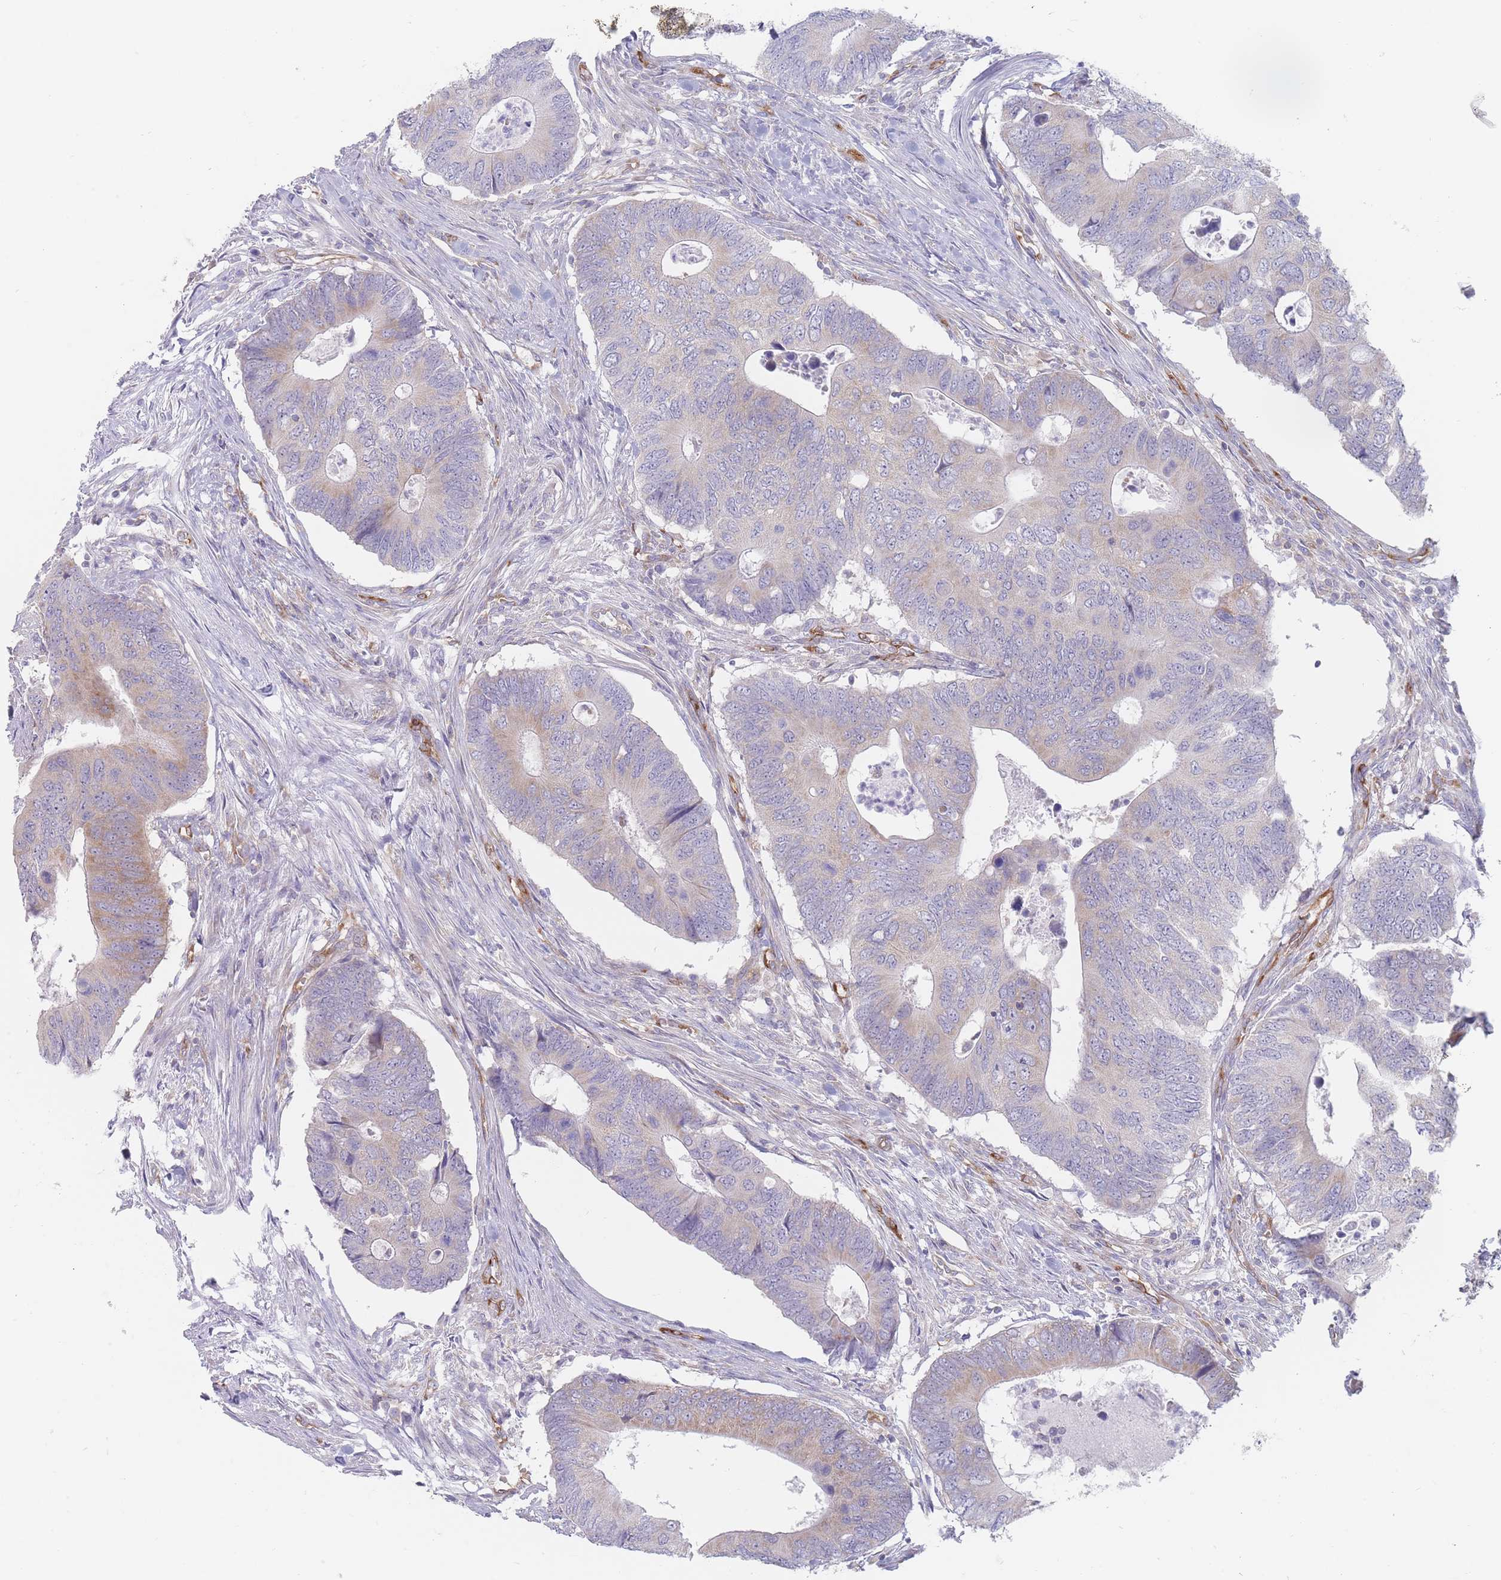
{"staining": {"intensity": "moderate", "quantity": "<25%", "location": "cytoplasmic/membranous"}, "tissue": "colorectal cancer", "cell_type": "Tumor cells", "image_type": "cancer", "snomed": [{"axis": "morphology", "description": "Adenocarcinoma, NOS"}, {"axis": "topography", "description": "Colon"}], "caption": "Immunohistochemical staining of adenocarcinoma (colorectal) reveals low levels of moderate cytoplasmic/membranous protein staining in approximately <25% of tumor cells.", "gene": "MAP1S", "patient": {"sex": "male", "age": 87}}